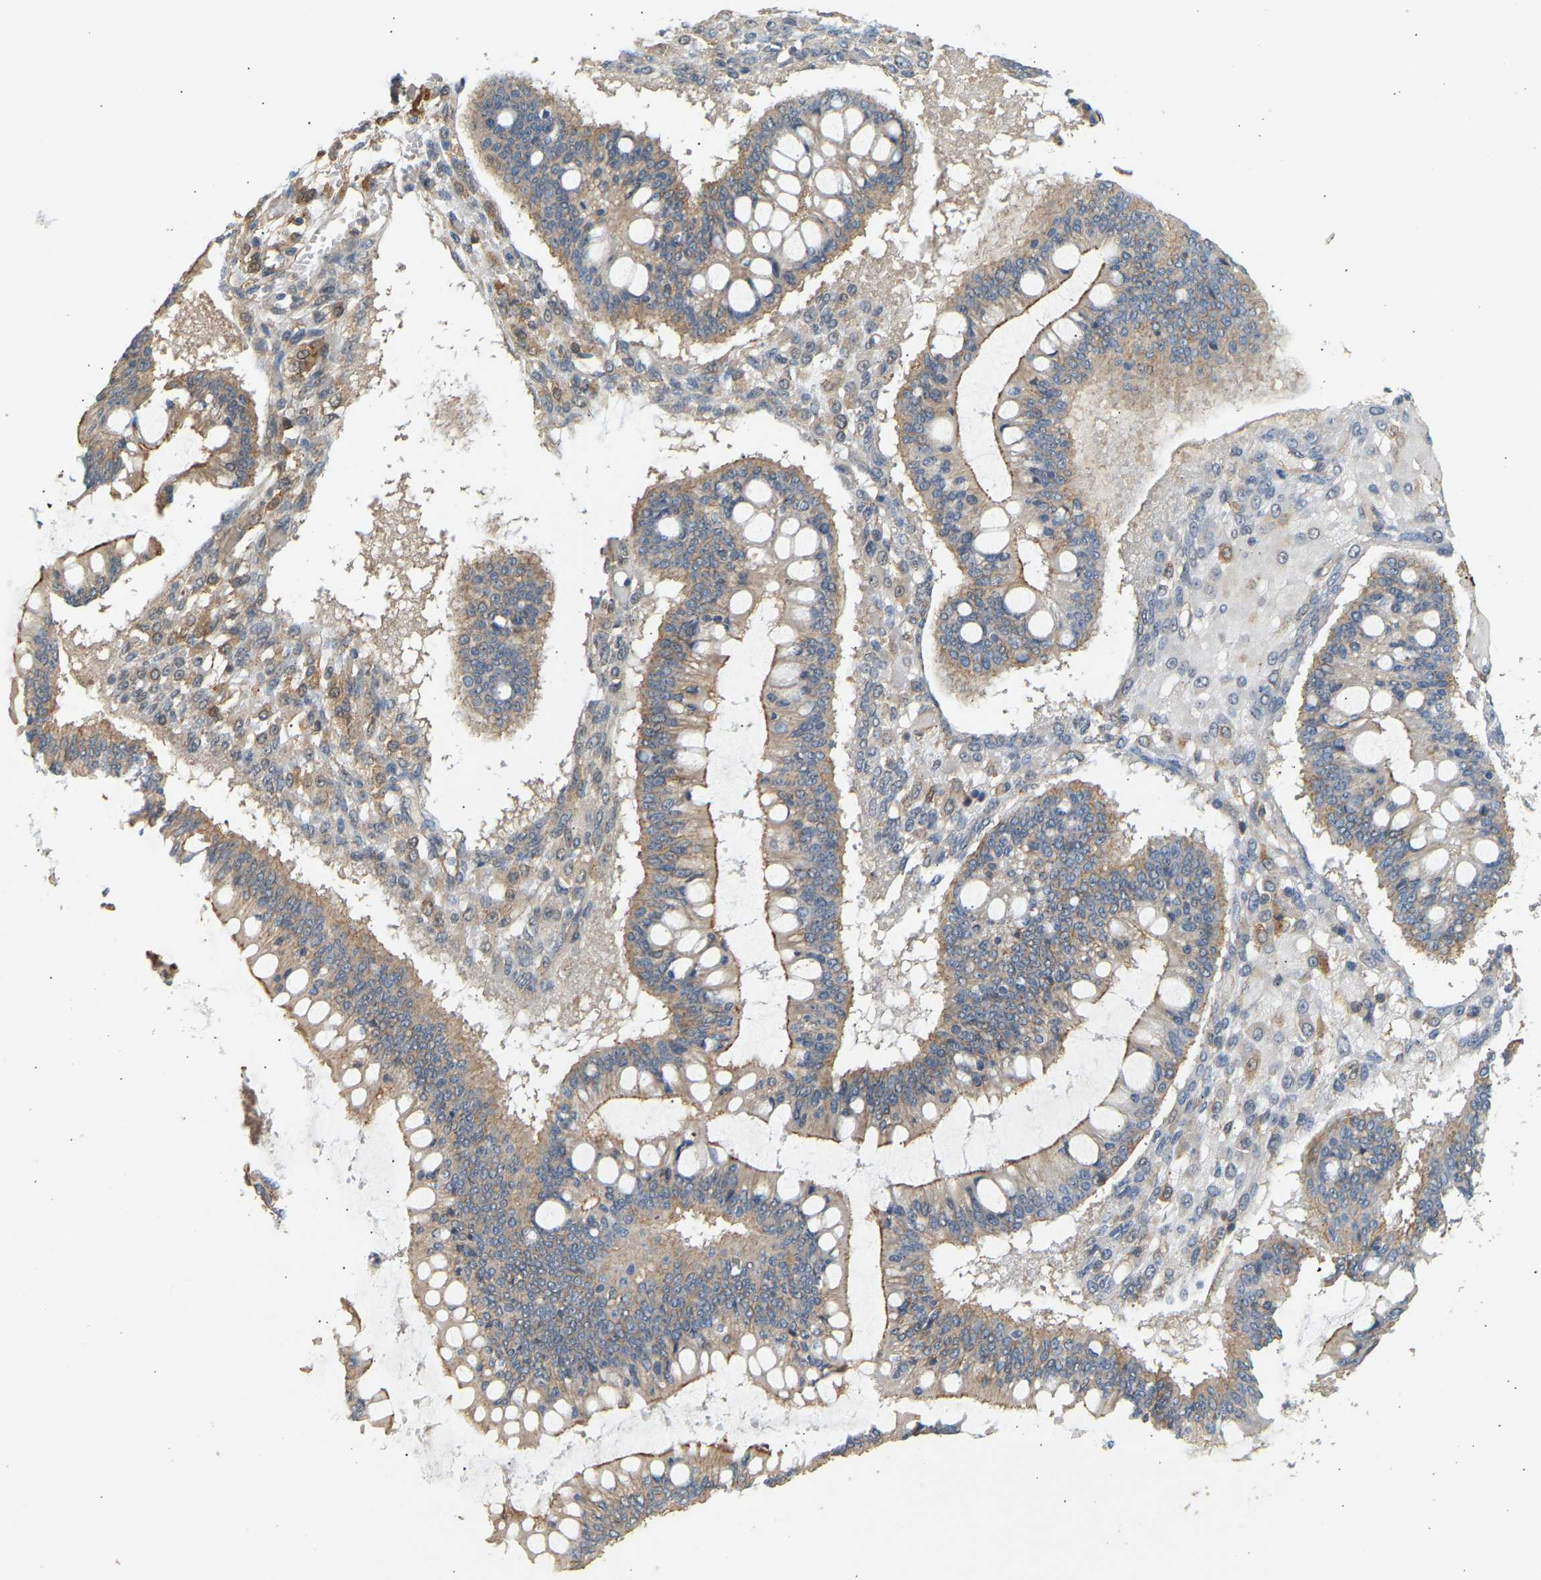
{"staining": {"intensity": "weak", "quantity": ">75%", "location": "cytoplasmic/membranous"}, "tissue": "ovarian cancer", "cell_type": "Tumor cells", "image_type": "cancer", "snomed": [{"axis": "morphology", "description": "Cystadenocarcinoma, mucinous, NOS"}, {"axis": "topography", "description": "Ovary"}], "caption": "Immunohistochemistry (DAB (3,3'-diaminobenzidine)) staining of ovarian cancer (mucinous cystadenocarcinoma) shows weak cytoplasmic/membranous protein expression in approximately >75% of tumor cells.", "gene": "RGL1", "patient": {"sex": "female", "age": 73}}